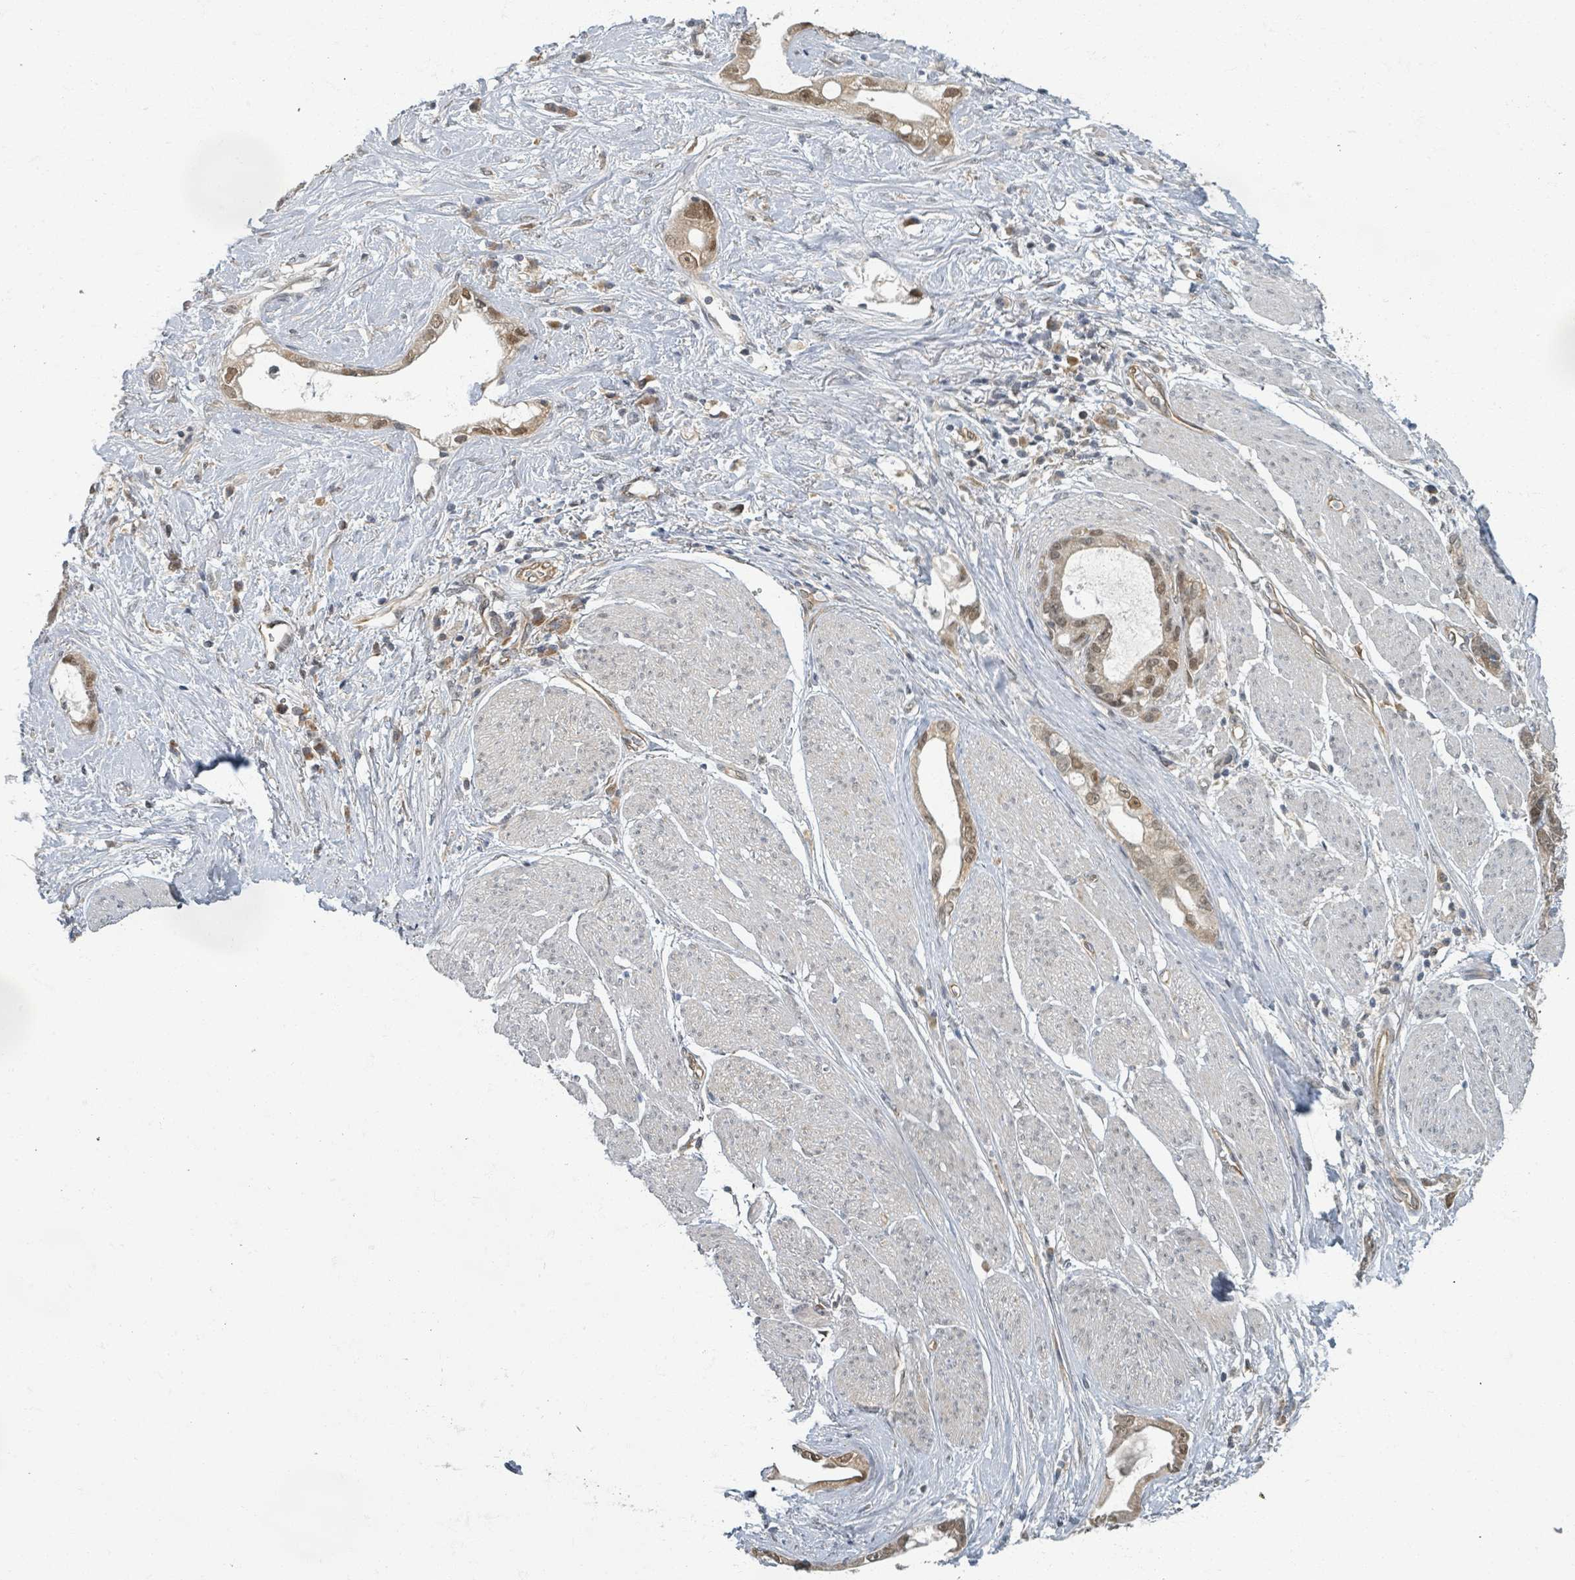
{"staining": {"intensity": "weak", "quantity": ">75%", "location": "cytoplasmic/membranous,nuclear"}, "tissue": "stomach cancer", "cell_type": "Tumor cells", "image_type": "cancer", "snomed": [{"axis": "morphology", "description": "Adenocarcinoma, NOS"}, {"axis": "topography", "description": "Stomach"}], "caption": "This histopathology image demonstrates IHC staining of human adenocarcinoma (stomach), with low weak cytoplasmic/membranous and nuclear expression in about >75% of tumor cells.", "gene": "INTS15", "patient": {"sex": "male", "age": 55}}